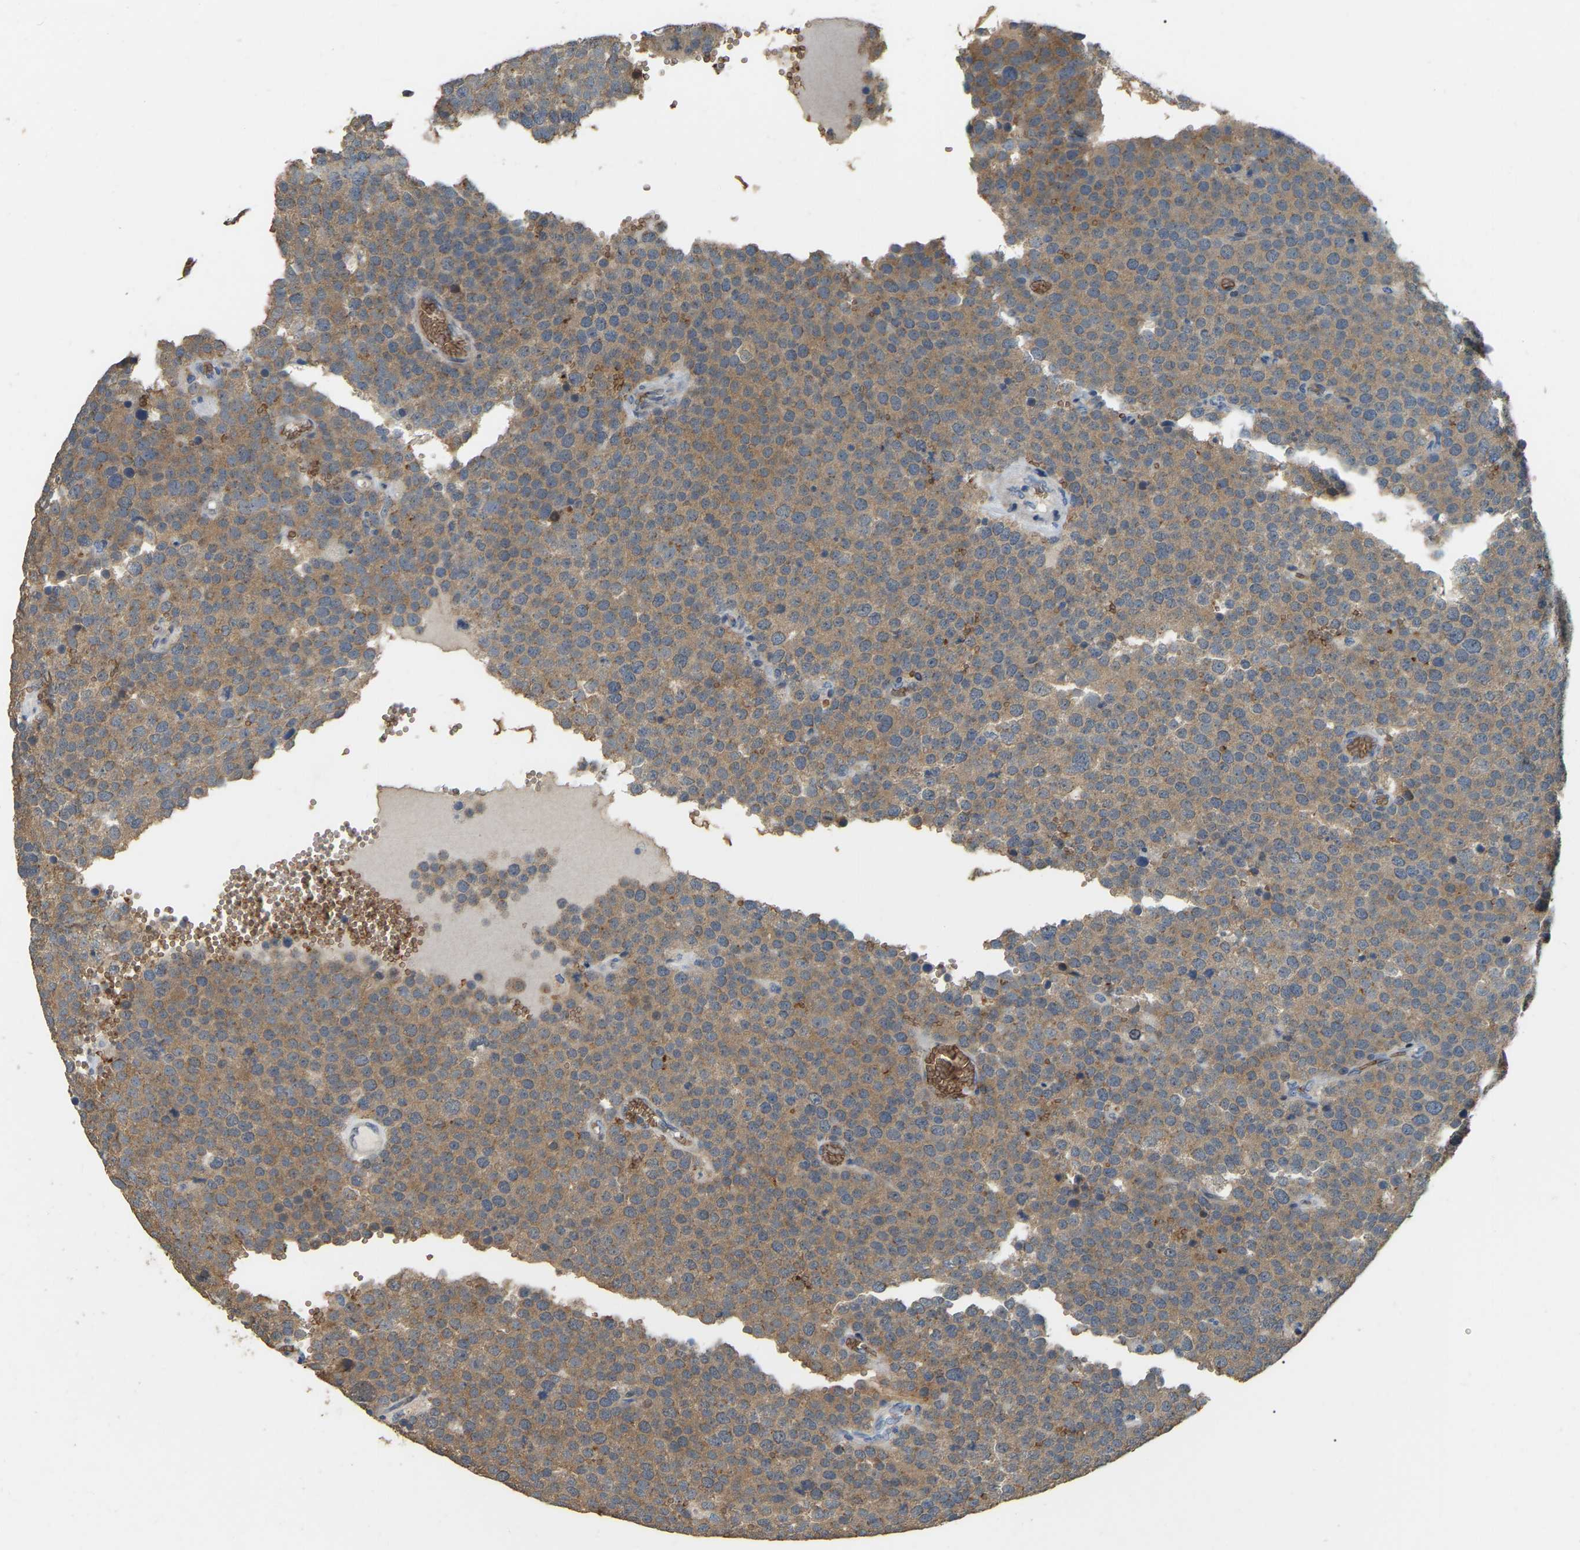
{"staining": {"intensity": "moderate", "quantity": ">75%", "location": "cytoplasmic/membranous"}, "tissue": "testis cancer", "cell_type": "Tumor cells", "image_type": "cancer", "snomed": [{"axis": "morphology", "description": "Normal tissue, NOS"}, {"axis": "morphology", "description": "Seminoma, NOS"}, {"axis": "topography", "description": "Testis"}], "caption": "There is medium levels of moderate cytoplasmic/membranous expression in tumor cells of seminoma (testis), as demonstrated by immunohistochemical staining (brown color).", "gene": "CFAP298", "patient": {"sex": "male", "age": 71}}